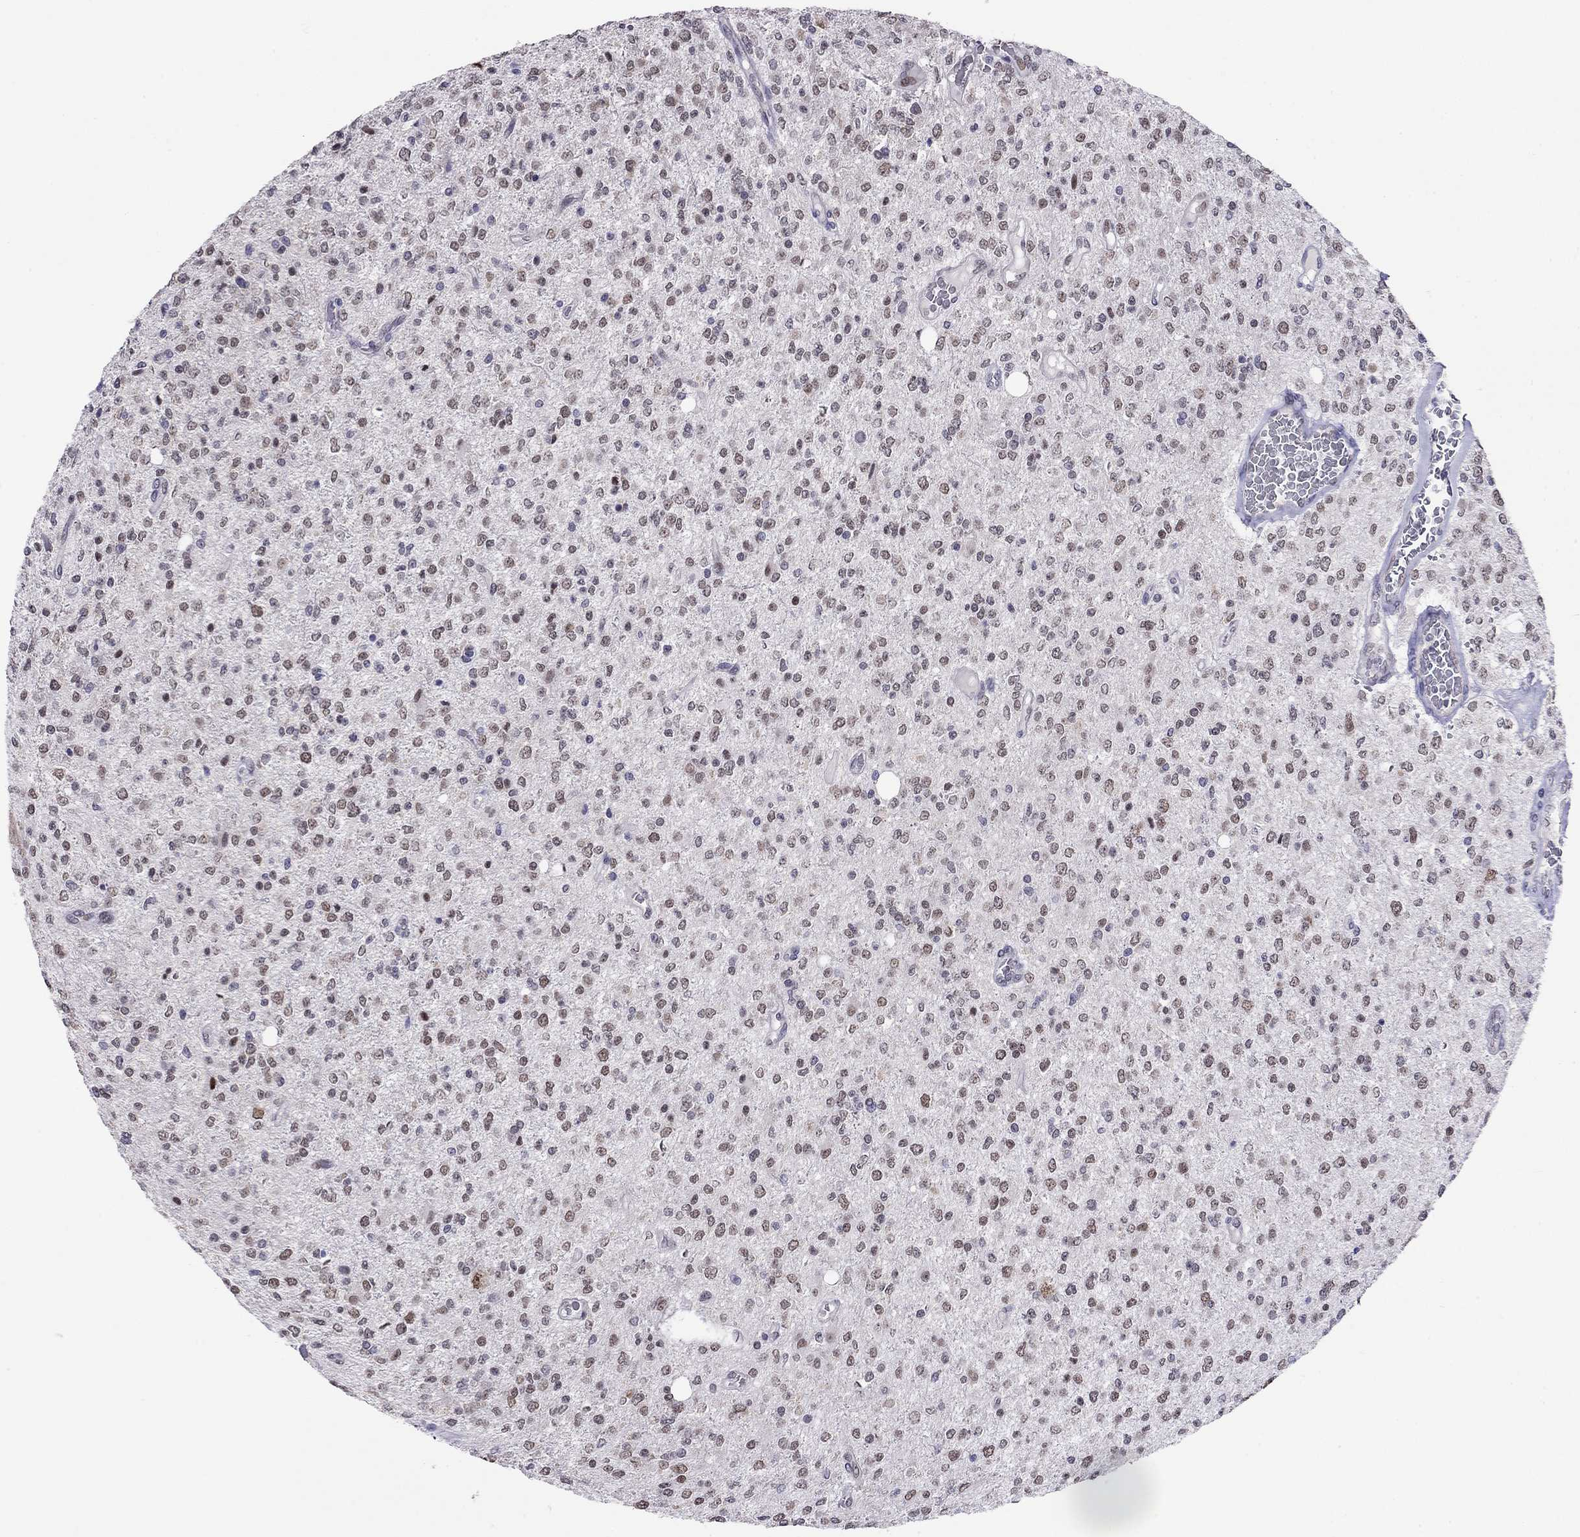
{"staining": {"intensity": "weak", "quantity": ">75%", "location": "nuclear"}, "tissue": "glioma", "cell_type": "Tumor cells", "image_type": "cancer", "snomed": [{"axis": "morphology", "description": "Glioma, malignant, Low grade"}, {"axis": "topography", "description": "Brain"}], "caption": "Protein expression analysis of human malignant glioma (low-grade) reveals weak nuclear positivity in about >75% of tumor cells. (brown staining indicates protein expression, while blue staining denotes nuclei).", "gene": "HES5", "patient": {"sex": "male", "age": 67}}